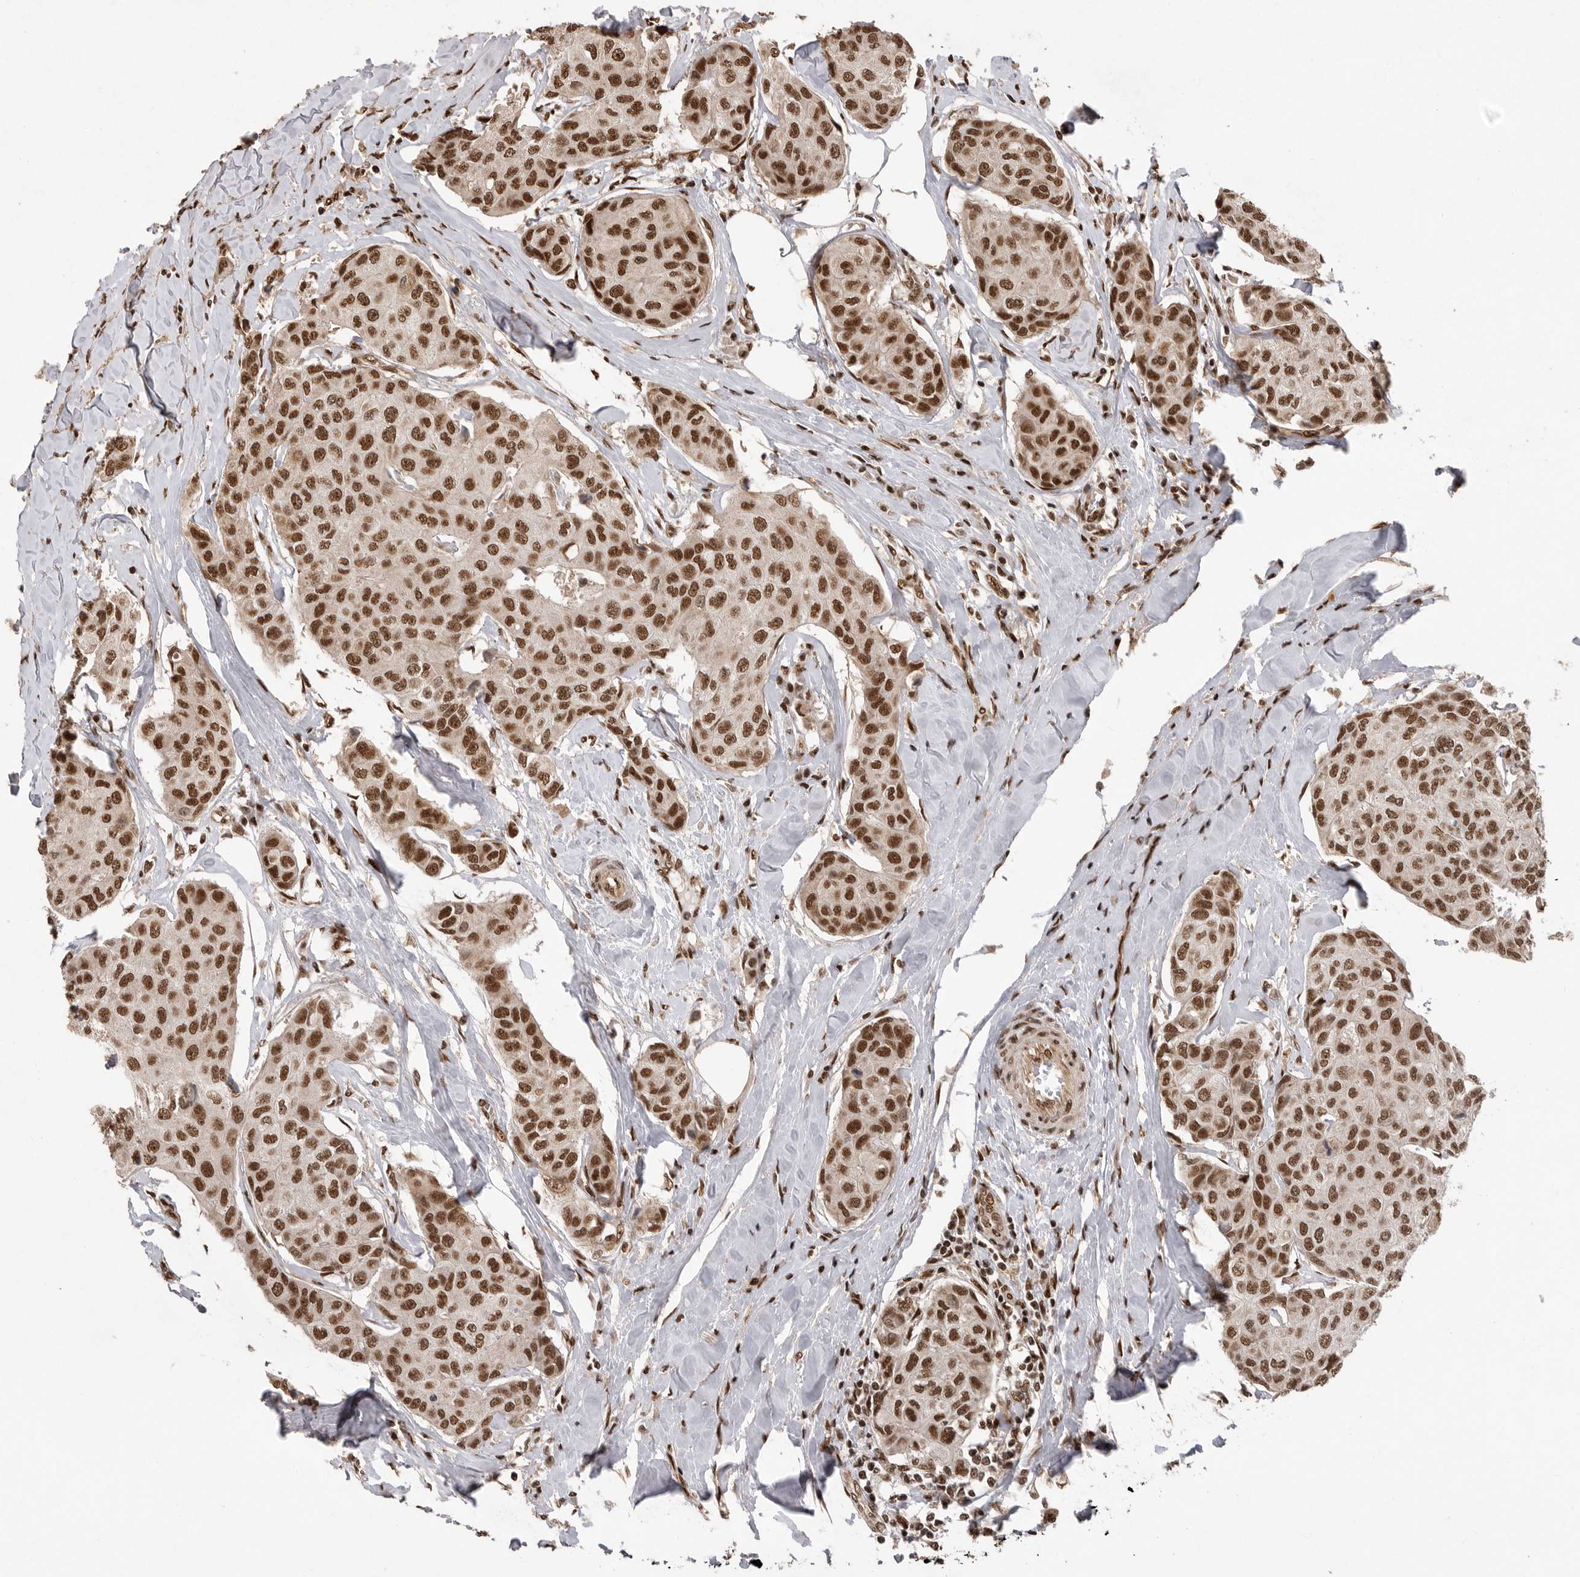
{"staining": {"intensity": "strong", "quantity": ">75%", "location": "nuclear"}, "tissue": "breast cancer", "cell_type": "Tumor cells", "image_type": "cancer", "snomed": [{"axis": "morphology", "description": "Duct carcinoma"}, {"axis": "topography", "description": "Breast"}], "caption": "Protein staining exhibits strong nuclear staining in approximately >75% of tumor cells in intraductal carcinoma (breast).", "gene": "PPP1R8", "patient": {"sex": "female", "age": 80}}